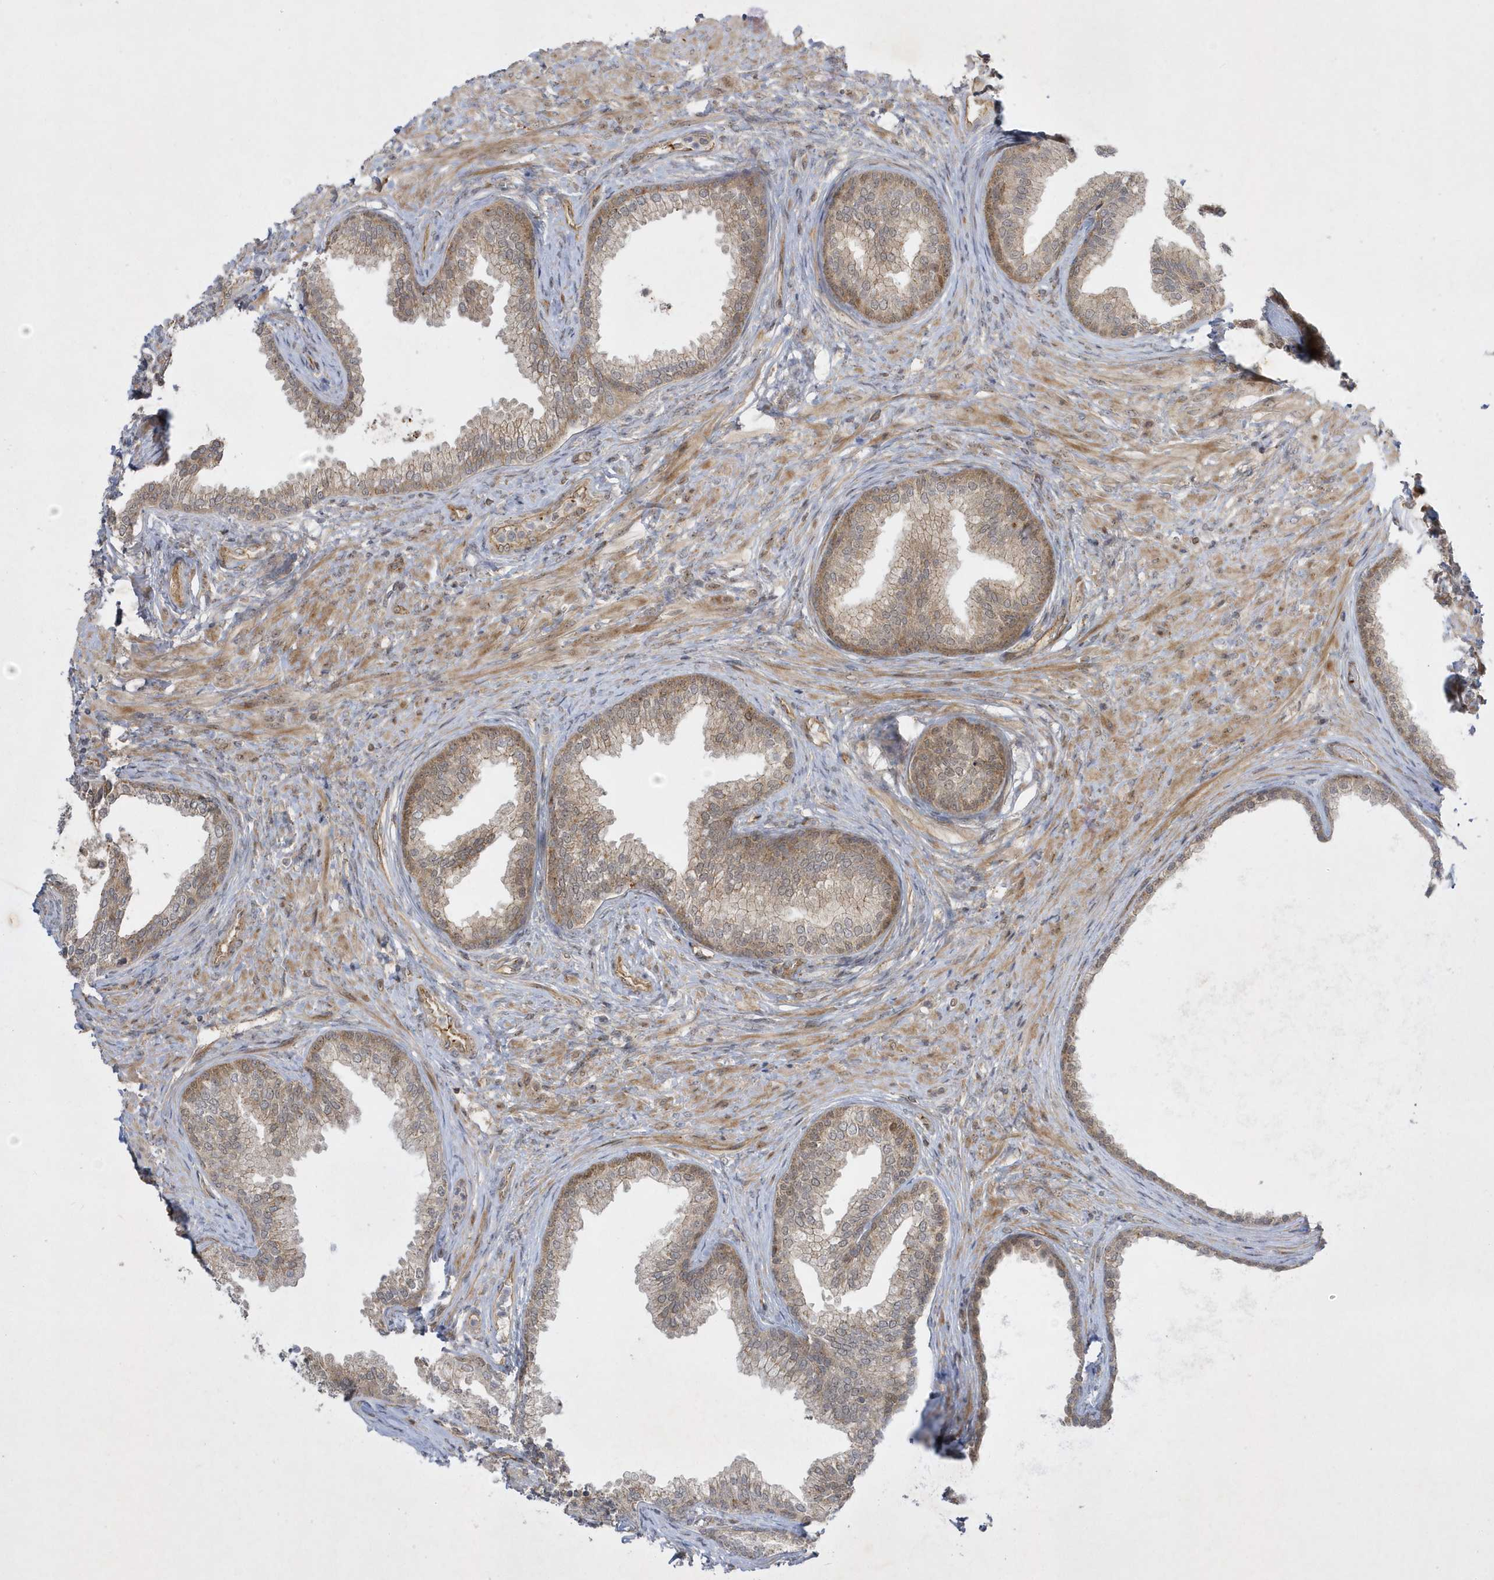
{"staining": {"intensity": "moderate", "quantity": "25%-75%", "location": "cytoplasmic/membranous"}, "tissue": "prostate", "cell_type": "Glandular cells", "image_type": "normal", "snomed": [{"axis": "morphology", "description": "Normal tissue, NOS"}, {"axis": "topography", "description": "Prostate"}], "caption": "This image reveals IHC staining of benign prostate, with medium moderate cytoplasmic/membranous staining in about 25%-75% of glandular cells.", "gene": "NAF1", "patient": {"sex": "male", "age": 76}}